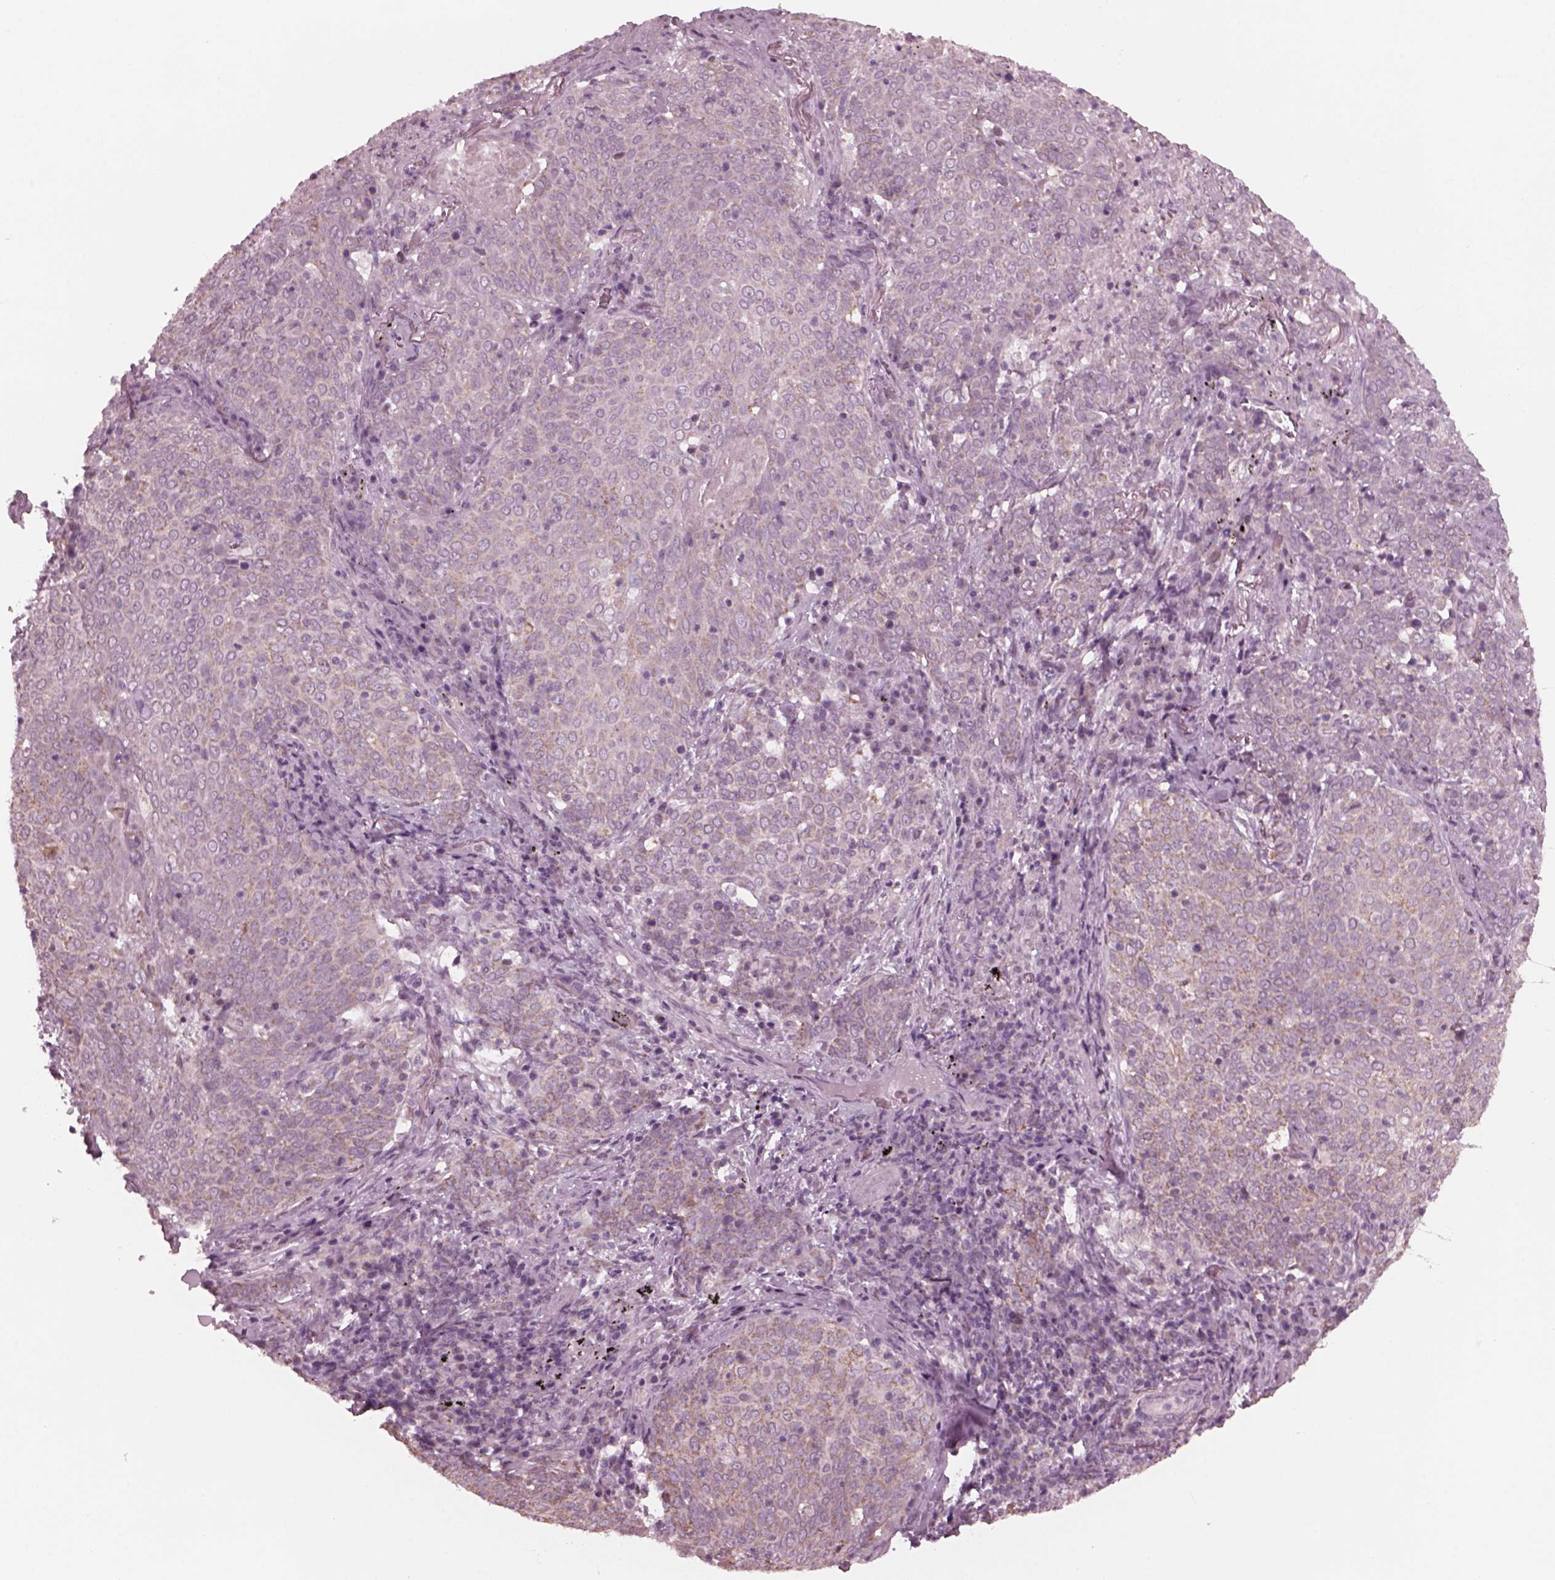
{"staining": {"intensity": "weak", "quantity": "<25%", "location": "cytoplasmic/membranous"}, "tissue": "lung cancer", "cell_type": "Tumor cells", "image_type": "cancer", "snomed": [{"axis": "morphology", "description": "Squamous cell carcinoma, NOS"}, {"axis": "topography", "description": "Lung"}], "caption": "This is a histopathology image of IHC staining of lung cancer (squamous cell carcinoma), which shows no positivity in tumor cells. (Immunohistochemistry, brightfield microscopy, high magnification).", "gene": "CELSR3", "patient": {"sex": "male", "age": 82}}